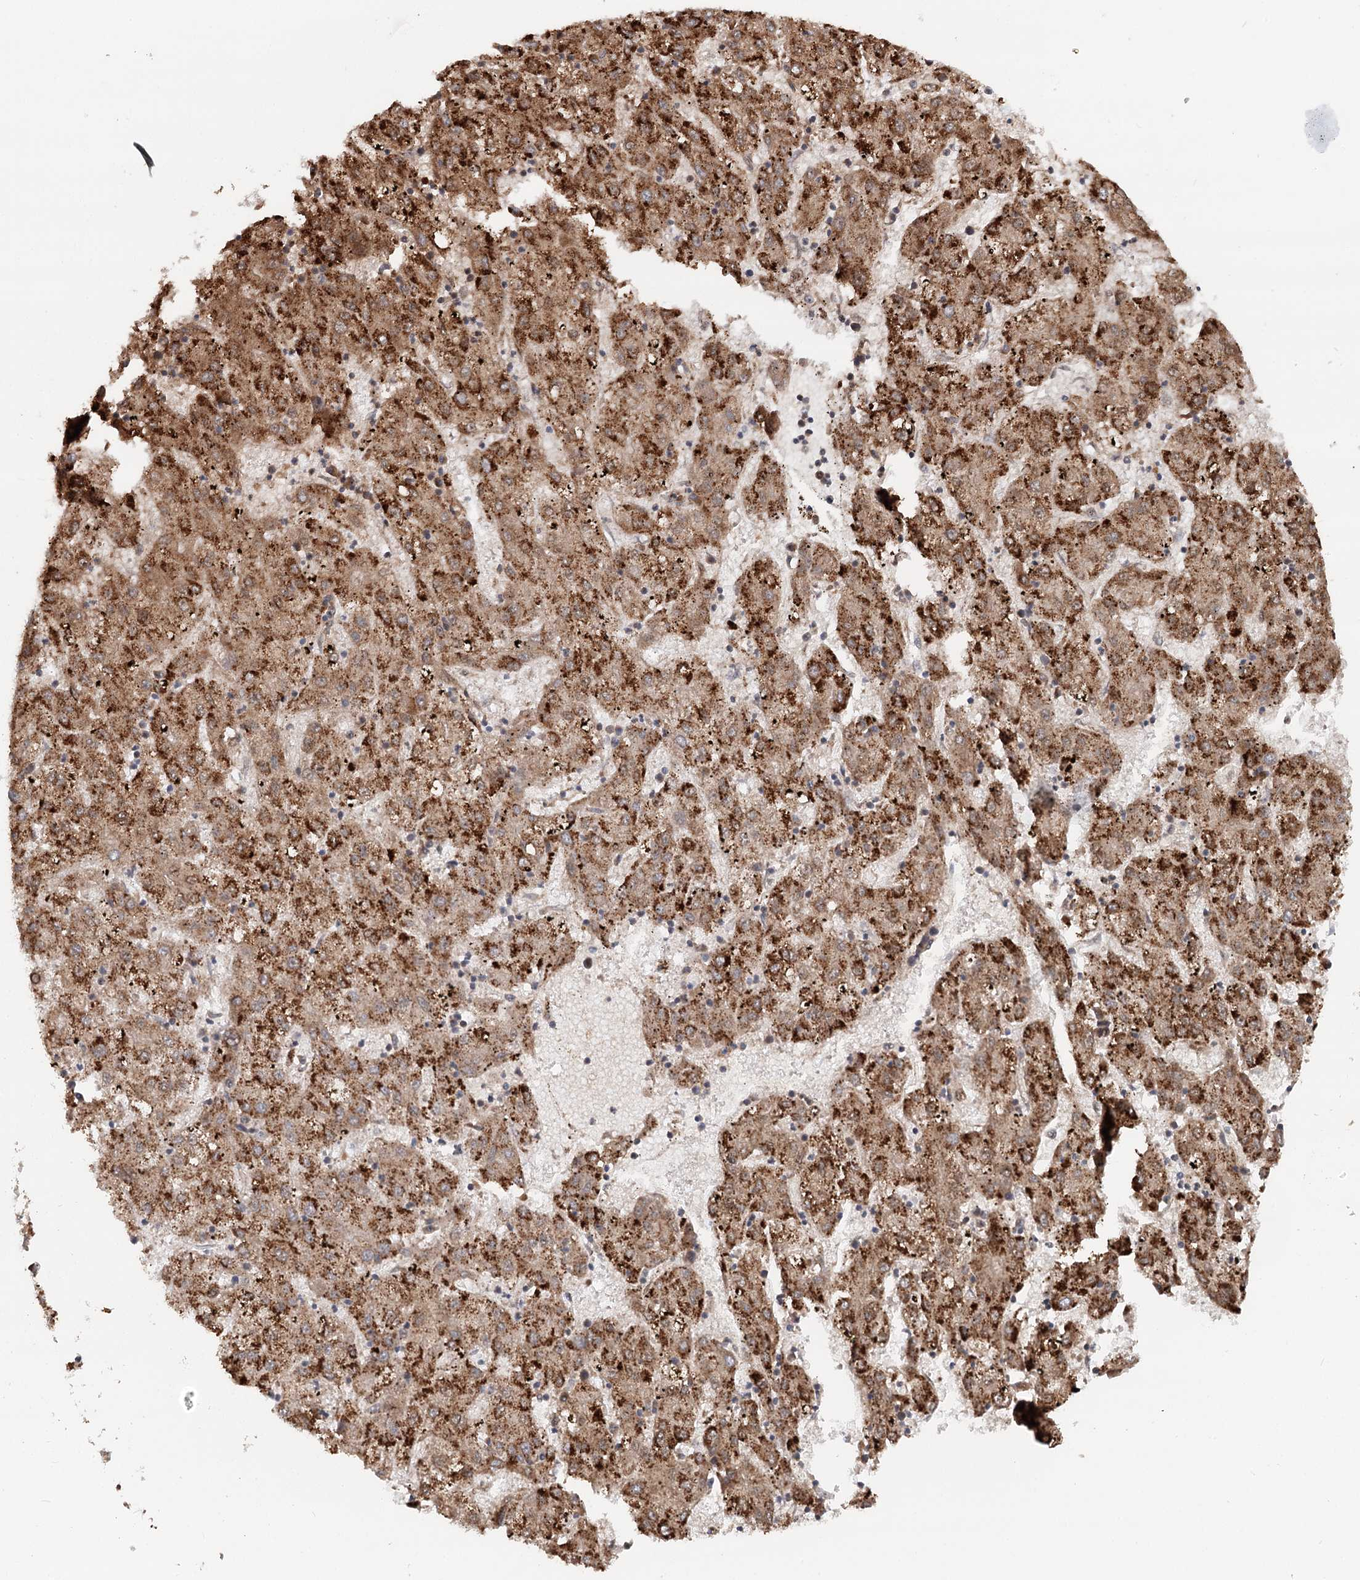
{"staining": {"intensity": "strong", "quantity": ">75%", "location": "cytoplasmic/membranous"}, "tissue": "liver cancer", "cell_type": "Tumor cells", "image_type": "cancer", "snomed": [{"axis": "morphology", "description": "Carcinoma, Hepatocellular, NOS"}, {"axis": "topography", "description": "Liver"}], "caption": "Brown immunohistochemical staining in hepatocellular carcinoma (liver) exhibits strong cytoplasmic/membranous expression in about >75% of tumor cells. (IHC, brightfield microscopy, high magnification).", "gene": "RNF111", "patient": {"sex": "male", "age": 72}}